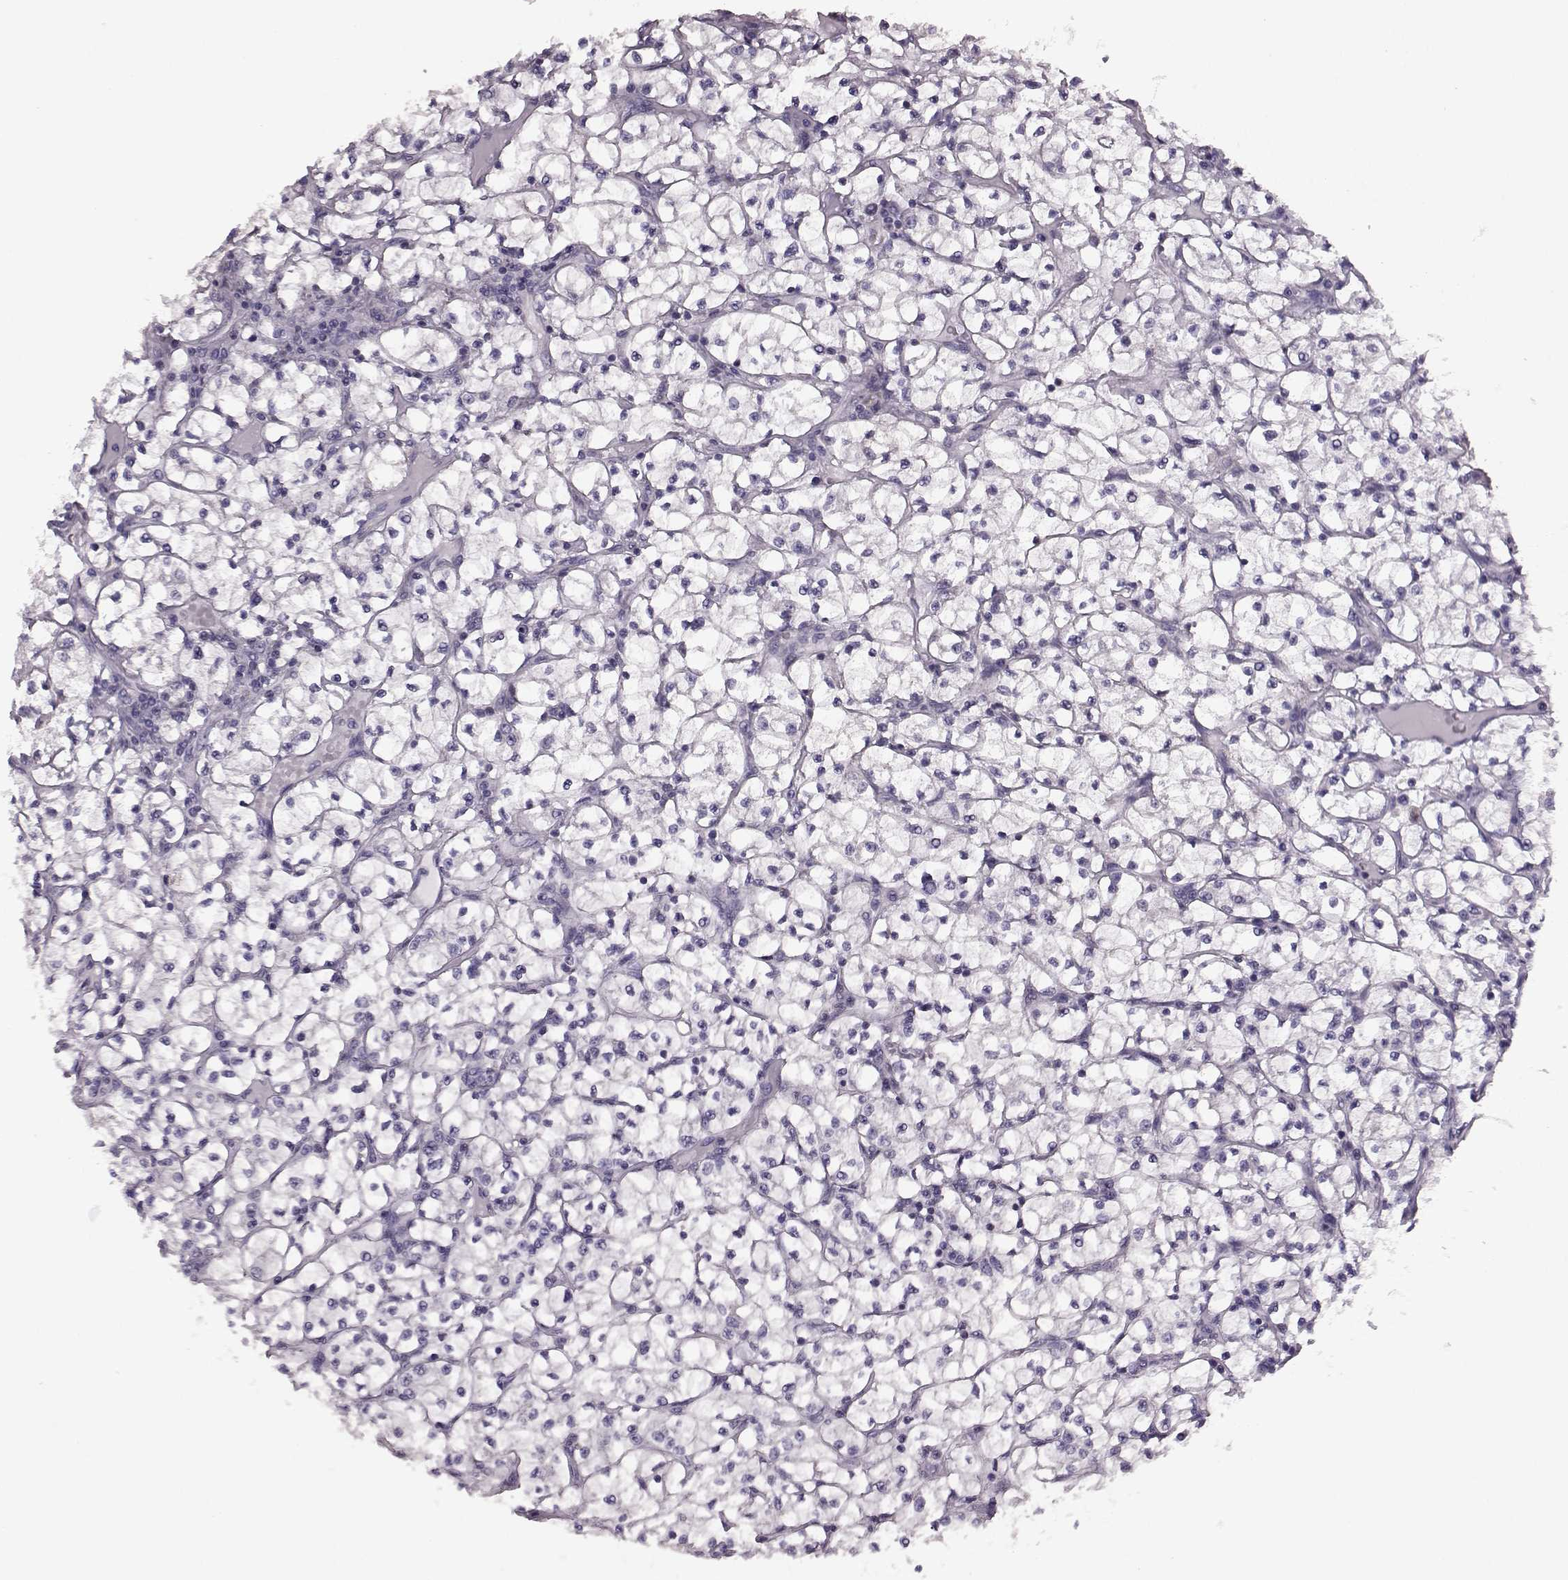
{"staining": {"intensity": "negative", "quantity": "none", "location": "none"}, "tissue": "renal cancer", "cell_type": "Tumor cells", "image_type": "cancer", "snomed": [{"axis": "morphology", "description": "Adenocarcinoma, NOS"}, {"axis": "topography", "description": "Kidney"}], "caption": "Immunohistochemistry (IHC) micrograph of renal cancer (adenocarcinoma) stained for a protein (brown), which reveals no expression in tumor cells.", "gene": "RIMS2", "patient": {"sex": "female", "age": 64}}